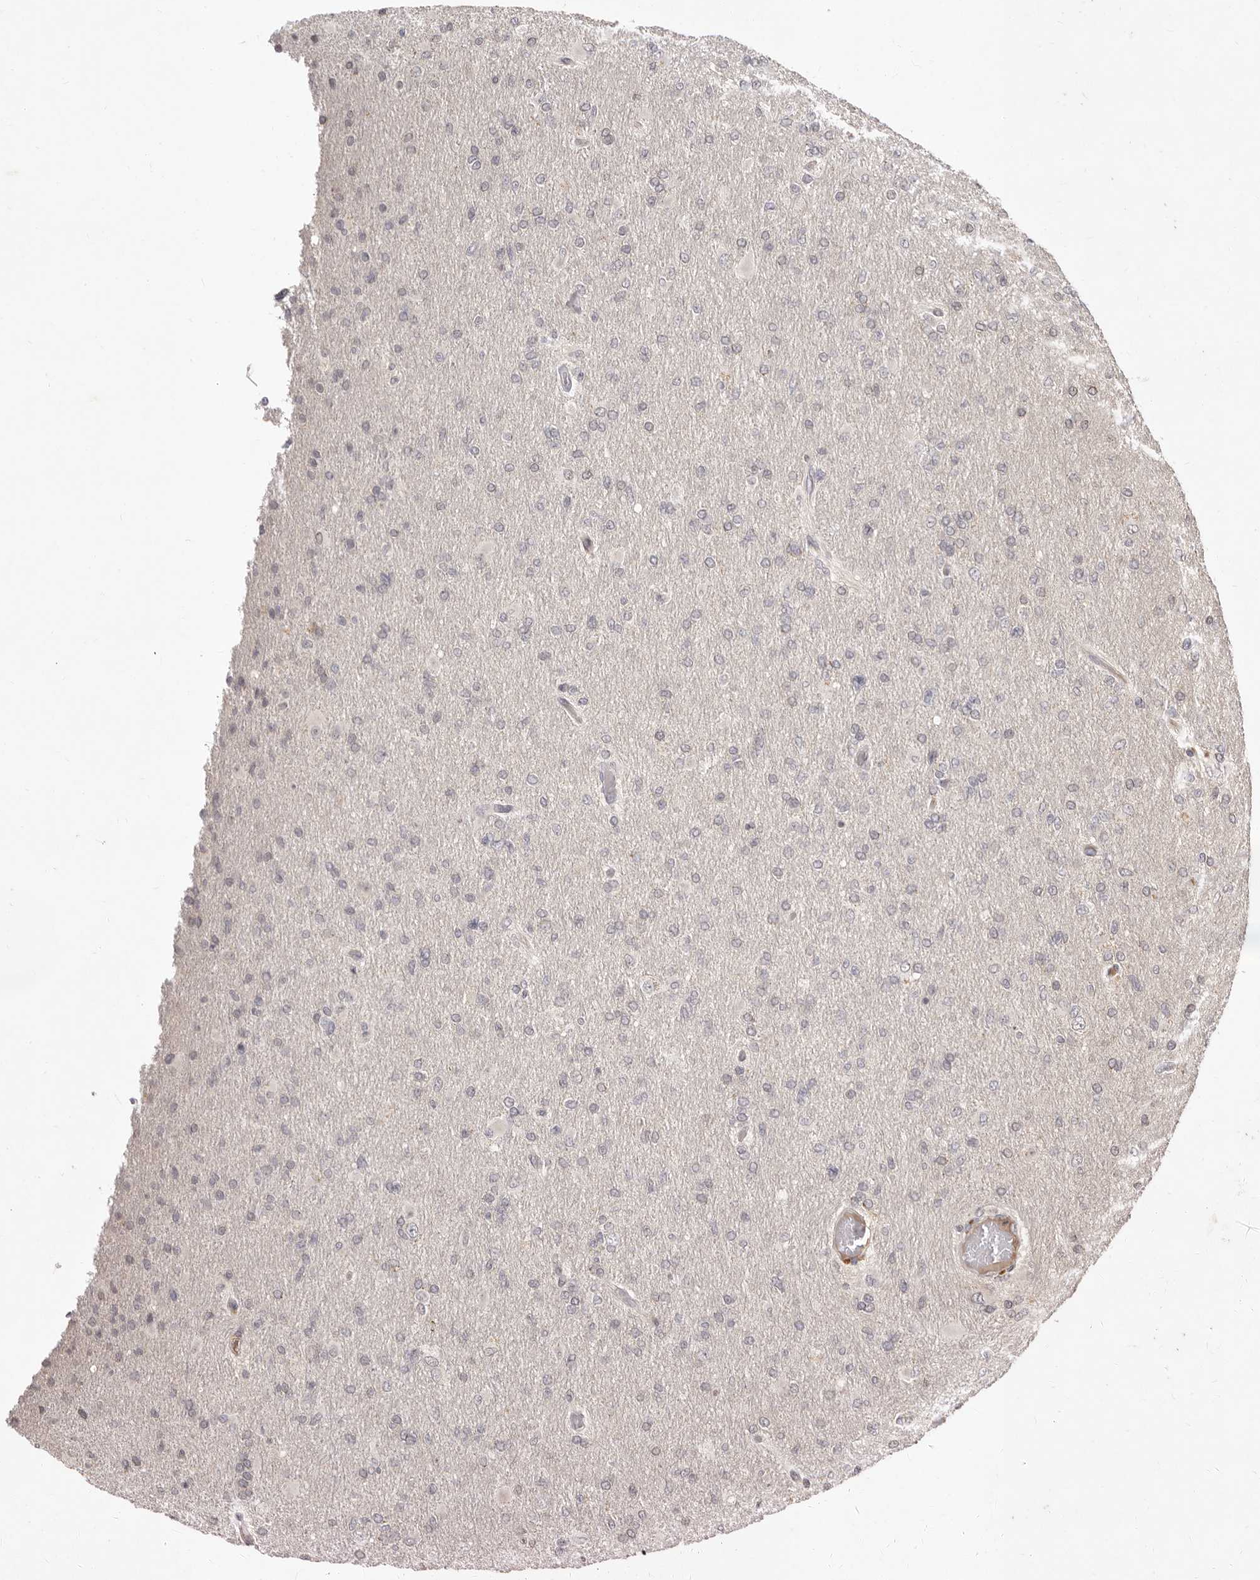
{"staining": {"intensity": "negative", "quantity": "none", "location": "none"}, "tissue": "glioma", "cell_type": "Tumor cells", "image_type": "cancer", "snomed": [{"axis": "morphology", "description": "Glioma, malignant, High grade"}, {"axis": "topography", "description": "Cerebral cortex"}], "caption": "The immunohistochemistry (IHC) photomicrograph has no significant staining in tumor cells of malignant glioma (high-grade) tissue. (Stains: DAB immunohistochemistry with hematoxylin counter stain, Microscopy: brightfield microscopy at high magnification).", "gene": "LCORL", "patient": {"sex": "female", "age": 36}}